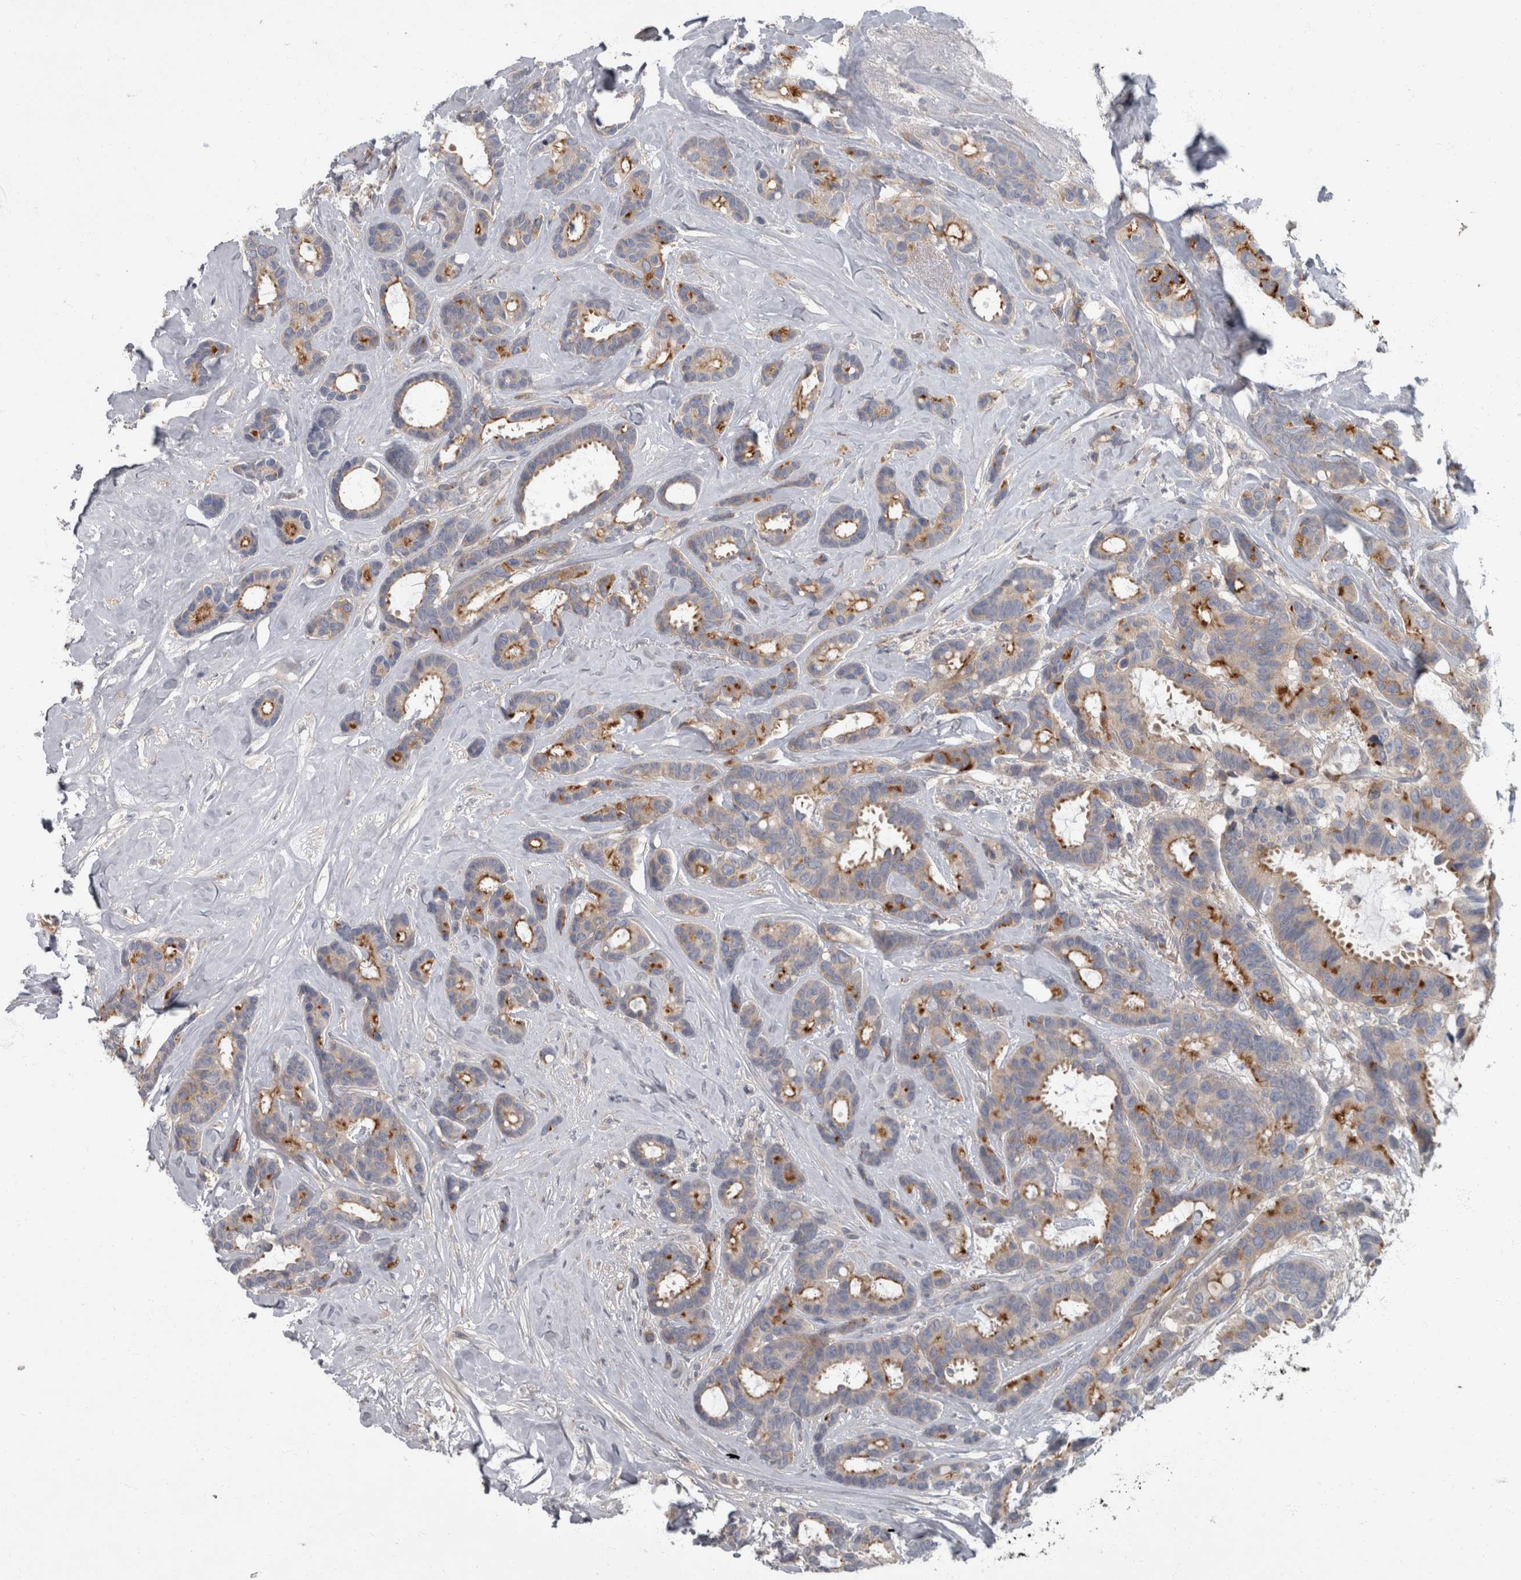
{"staining": {"intensity": "moderate", "quantity": "25%-75%", "location": "cytoplasmic/membranous"}, "tissue": "breast cancer", "cell_type": "Tumor cells", "image_type": "cancer", "snomed": [{"axis": "morphology", "description": "Duct carcinoma"}, {"axis": "topography", "description": "Breast"}], "caption": "High-magnification brightfield microscopy of breast cancer (intraductal carcinoma) stained with DAB (brown) and counterstained with hematoxylin (blue). tumor cells exhibit moderate cytoplasmic/membranous positivity is present in about25%-75% of cells. The staining was performed using DAB (3,3'-diaminobenzidine) to visualize the protein expression in brown, while the nuclei were stained in blue with hematoxylin (Magnification: 20x).", "gene": "CDC42BPG", "patient": {"sex": "female", "age": 87}}